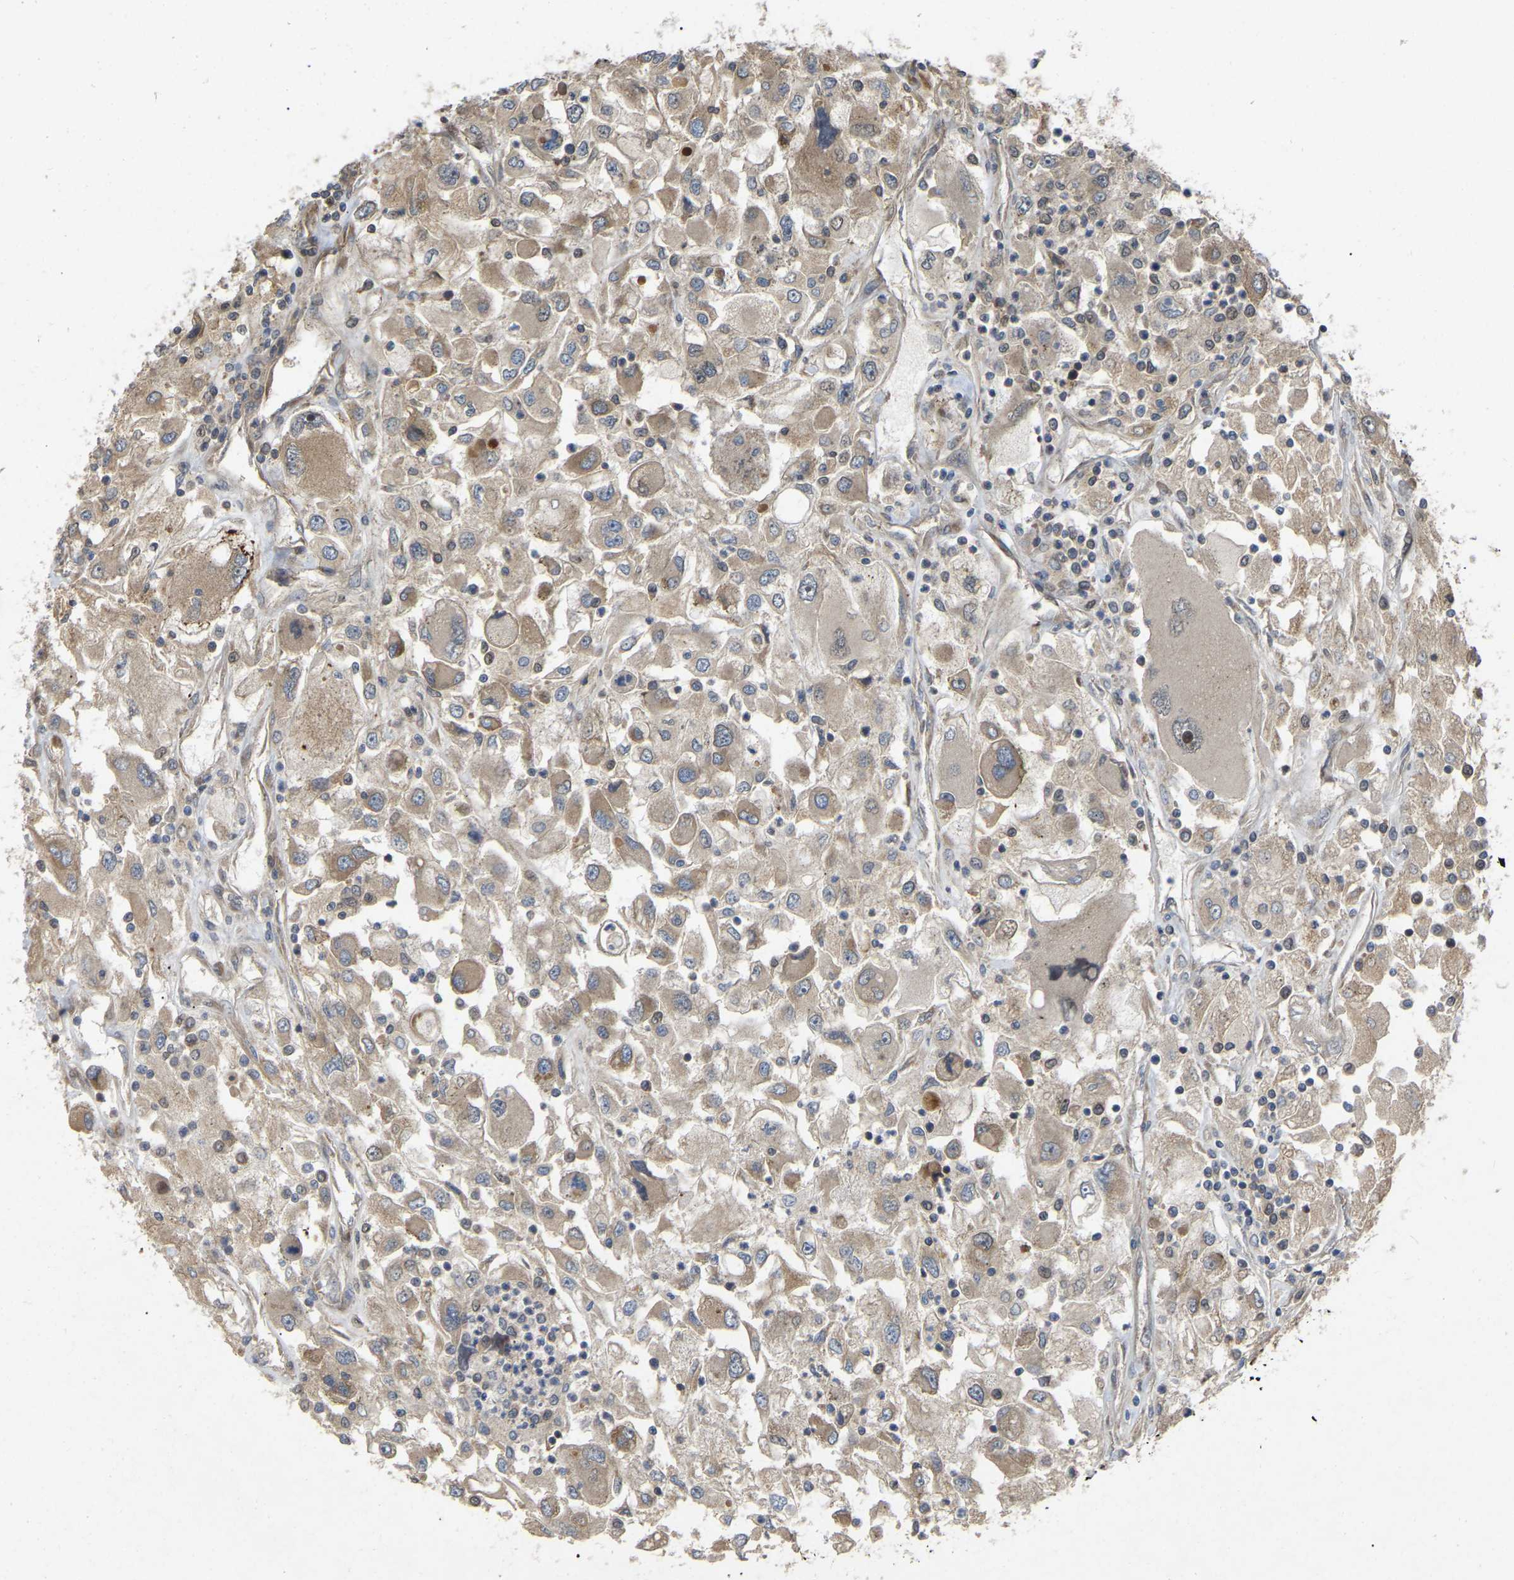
{"staining": {"intensity": "weak", "quantity": ">75%", "location": "cytoplasmic/membranous"}, "tissue": "renal cancer", "cell_type": "Tumor cells", "image_type": "cancer", "snomed": [{"axis": "morphology", "description": "Adenocarcinoma, NOS"}, {"axis": "topography", "description": "Kidney"}], "caption": "Renal cancer tissue demonstrates weak cytoplasmic/membranous staining in approximately >75% of tumor cells (DAB IHC with brightfield microscopy, high magnification).", "gene": "KIAA1549", "patient": {"sex": "female", "age": 52}}